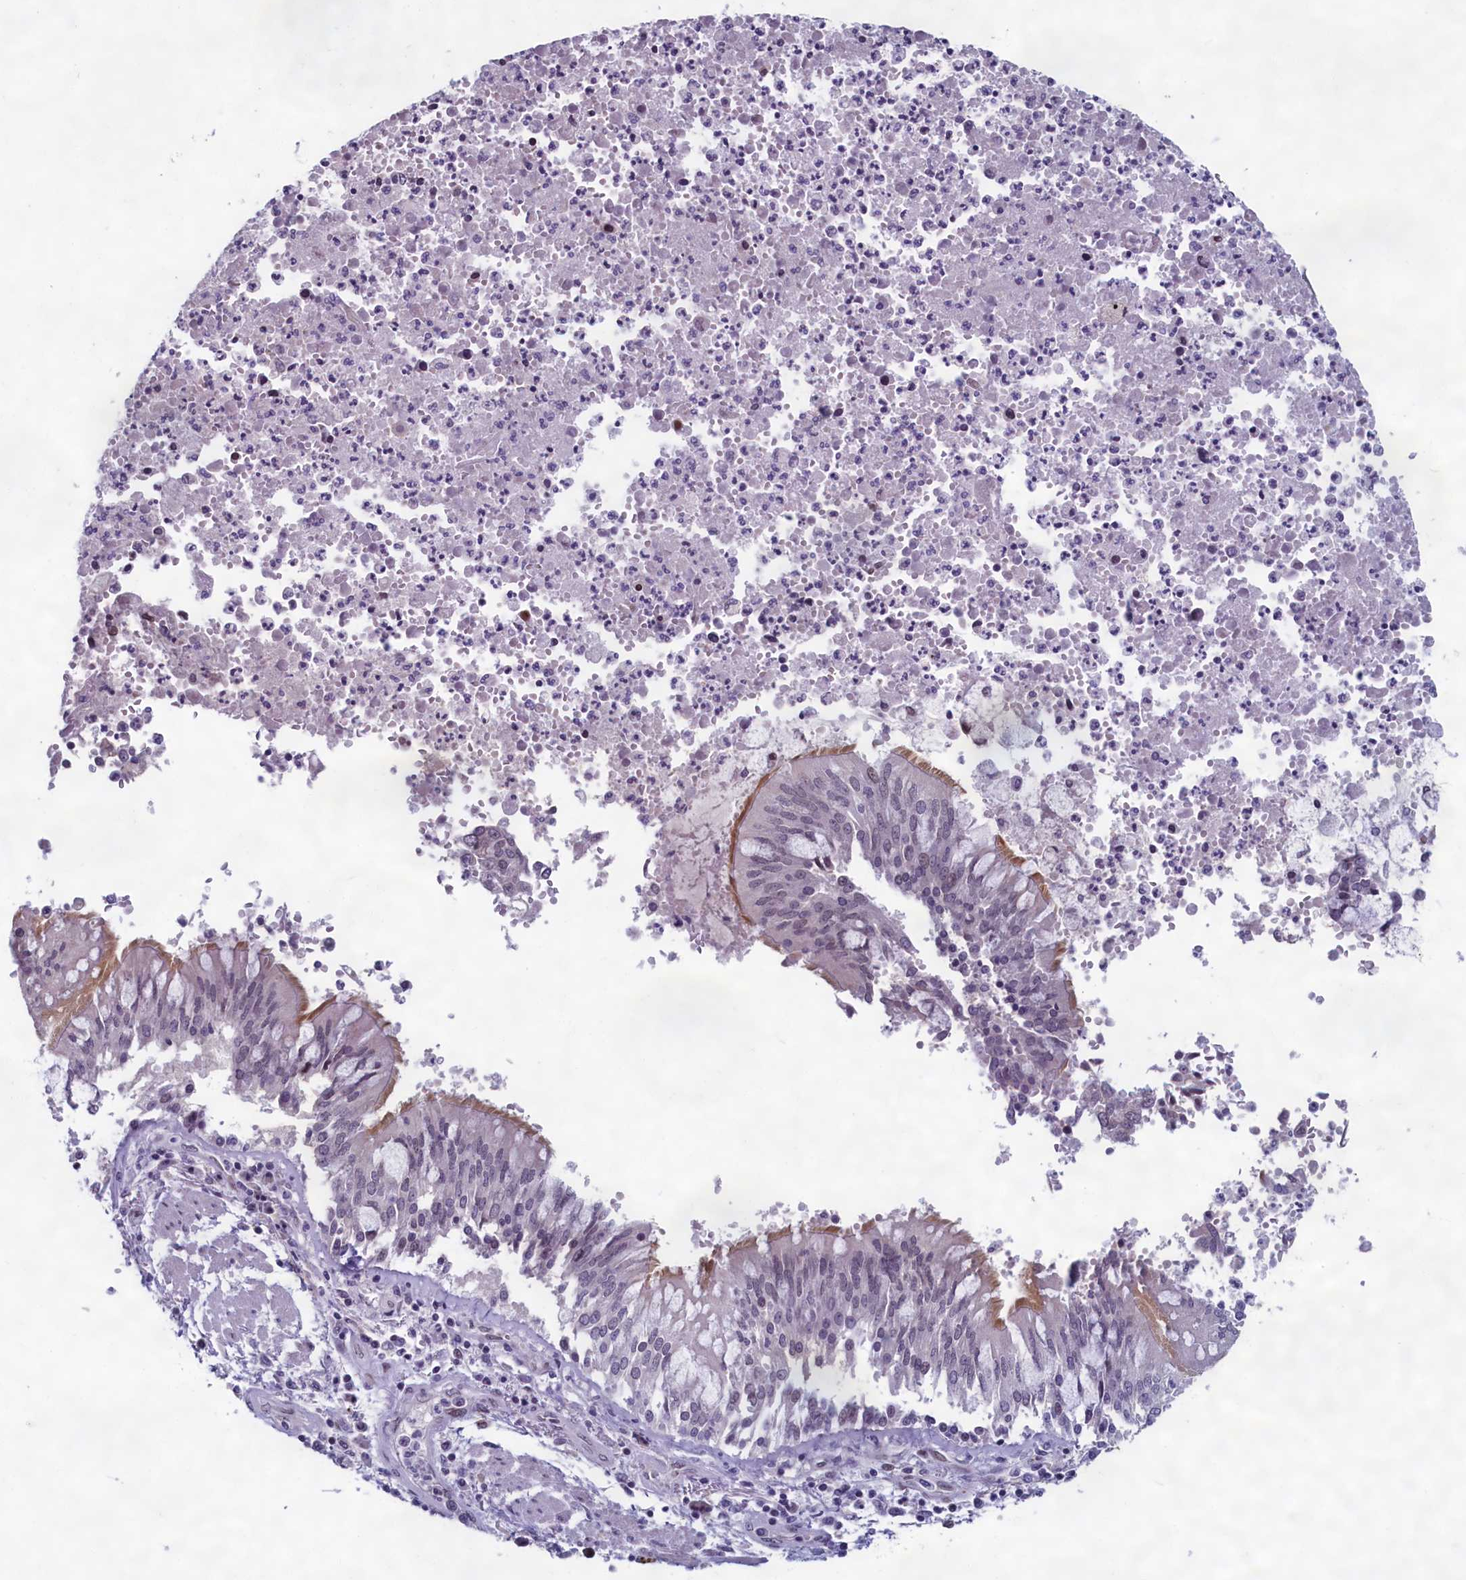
{"staining": {"intensity": "weak", "quantity": "<25%", "location": "cytoplasmic/membranous"}, "tissue": "bronchus", "cell_type": "Respiratory epithelial cells", "image_type": "normal", "snomed": [{"axis": "morphology", "description": "Normal tissue, NOS"}, {"axis": "topography", "description": "Cartilage tissue"}, {"axis": "topography", "description": "Bronchus"}, {"axis": "topography", "description": "Lung"}, {"axis": "topography", "description": "Peripheral nerve tissue"}], "caption": "This is an IHC histopathology image of normal human bronchus. There is no positivity in respiratory epithelial cells.", "gene": "GPSM1", "patient": {"sex": "female", "age": 49}}